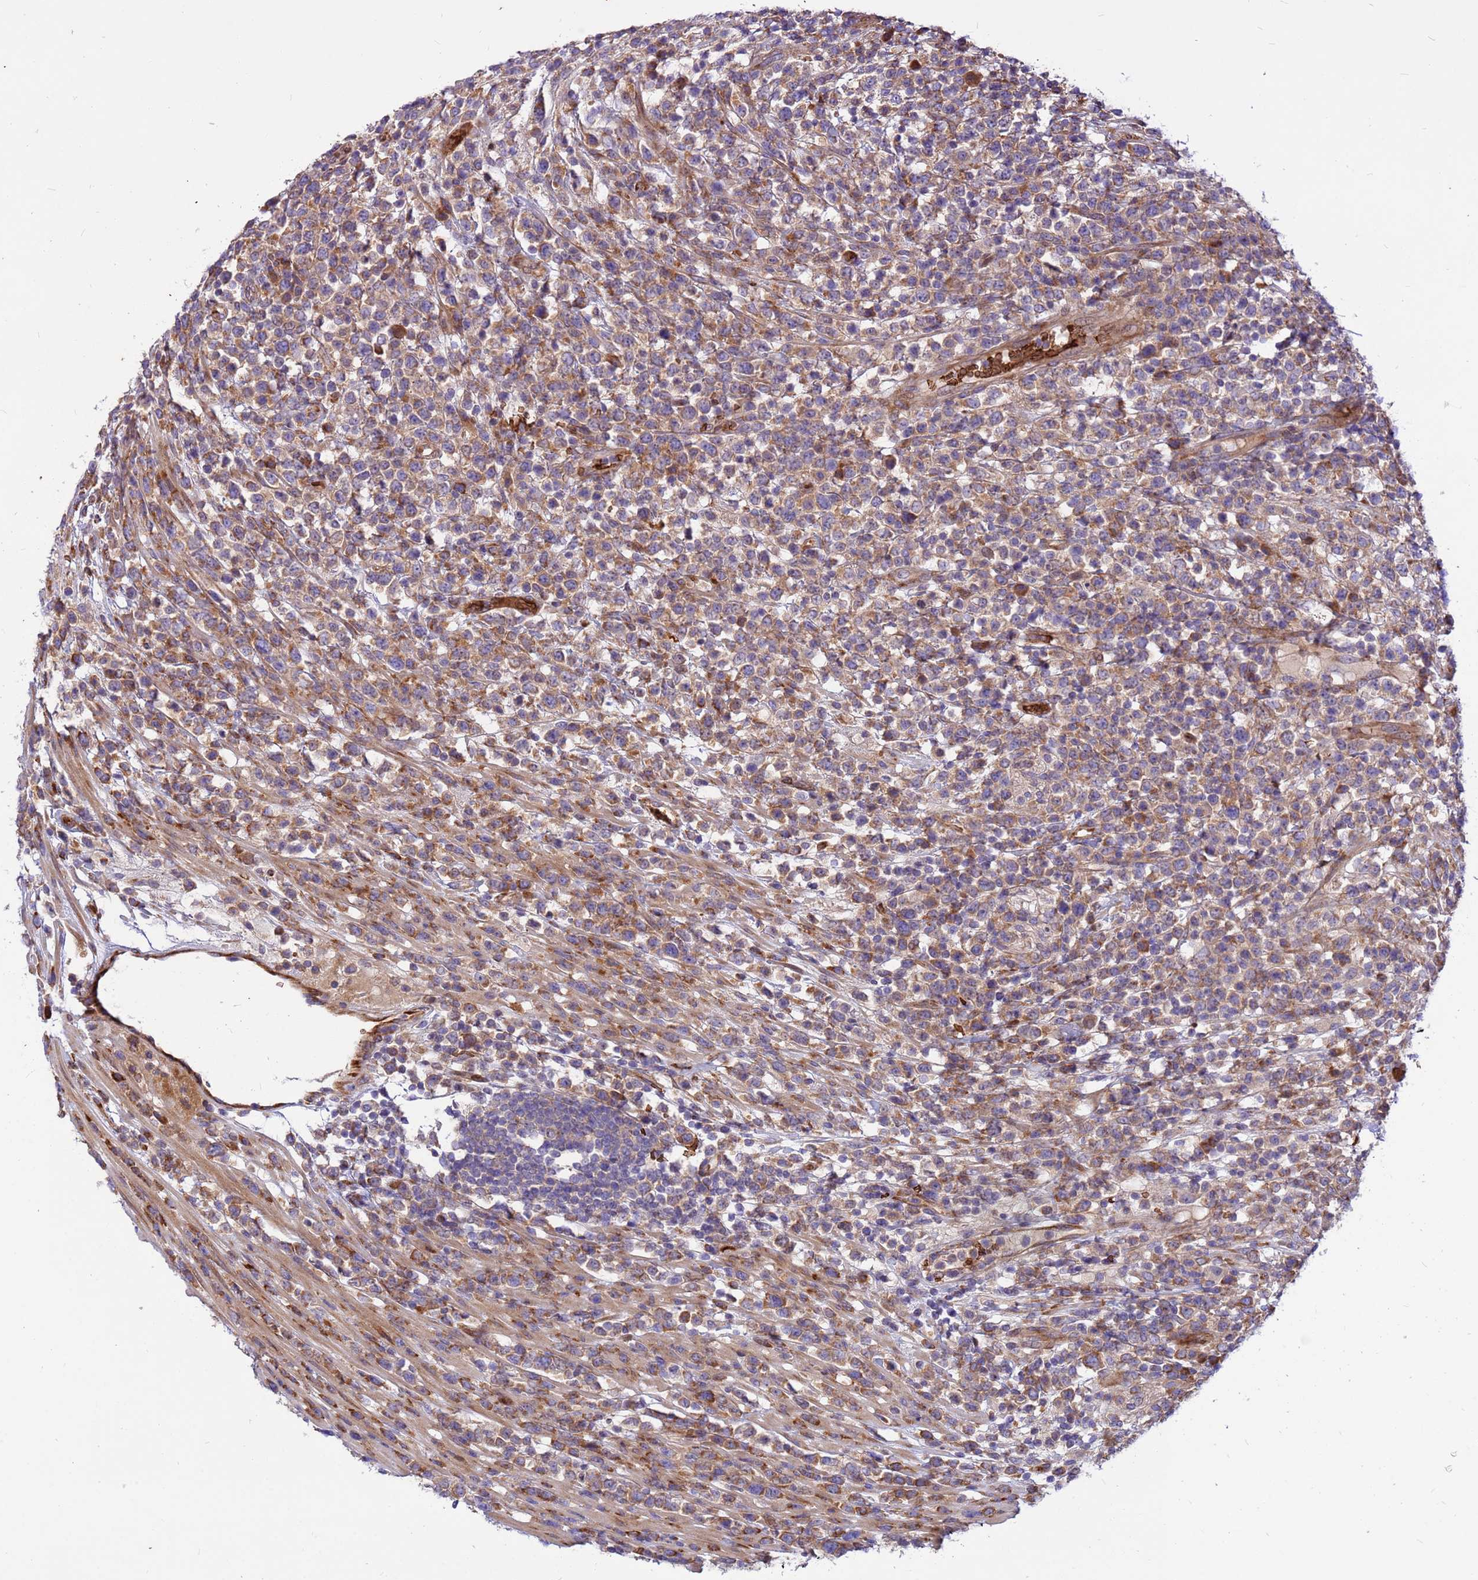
{"staining": {"intensity": "weak", "quantity": ">75%", "location": "cytoplasmic/membranous"}, "tissue": "lymphoma", "cell_type": "Tumor cells", "image_type": "cancer", "snomed": [{"axis": "morphology", "description": "Malignant lymphoma, non-Hodgkin's type, High grade"}, {"axis": "topography", "description": "Colon"}], "caption": "Brown immunohistochemical staining in lymphoma shows weak cytoplasmic/membranous positivity in approximately >75% of tumor cells.", "gene": "ZNF669", "patient": {"sex": "female", "age": 53}}